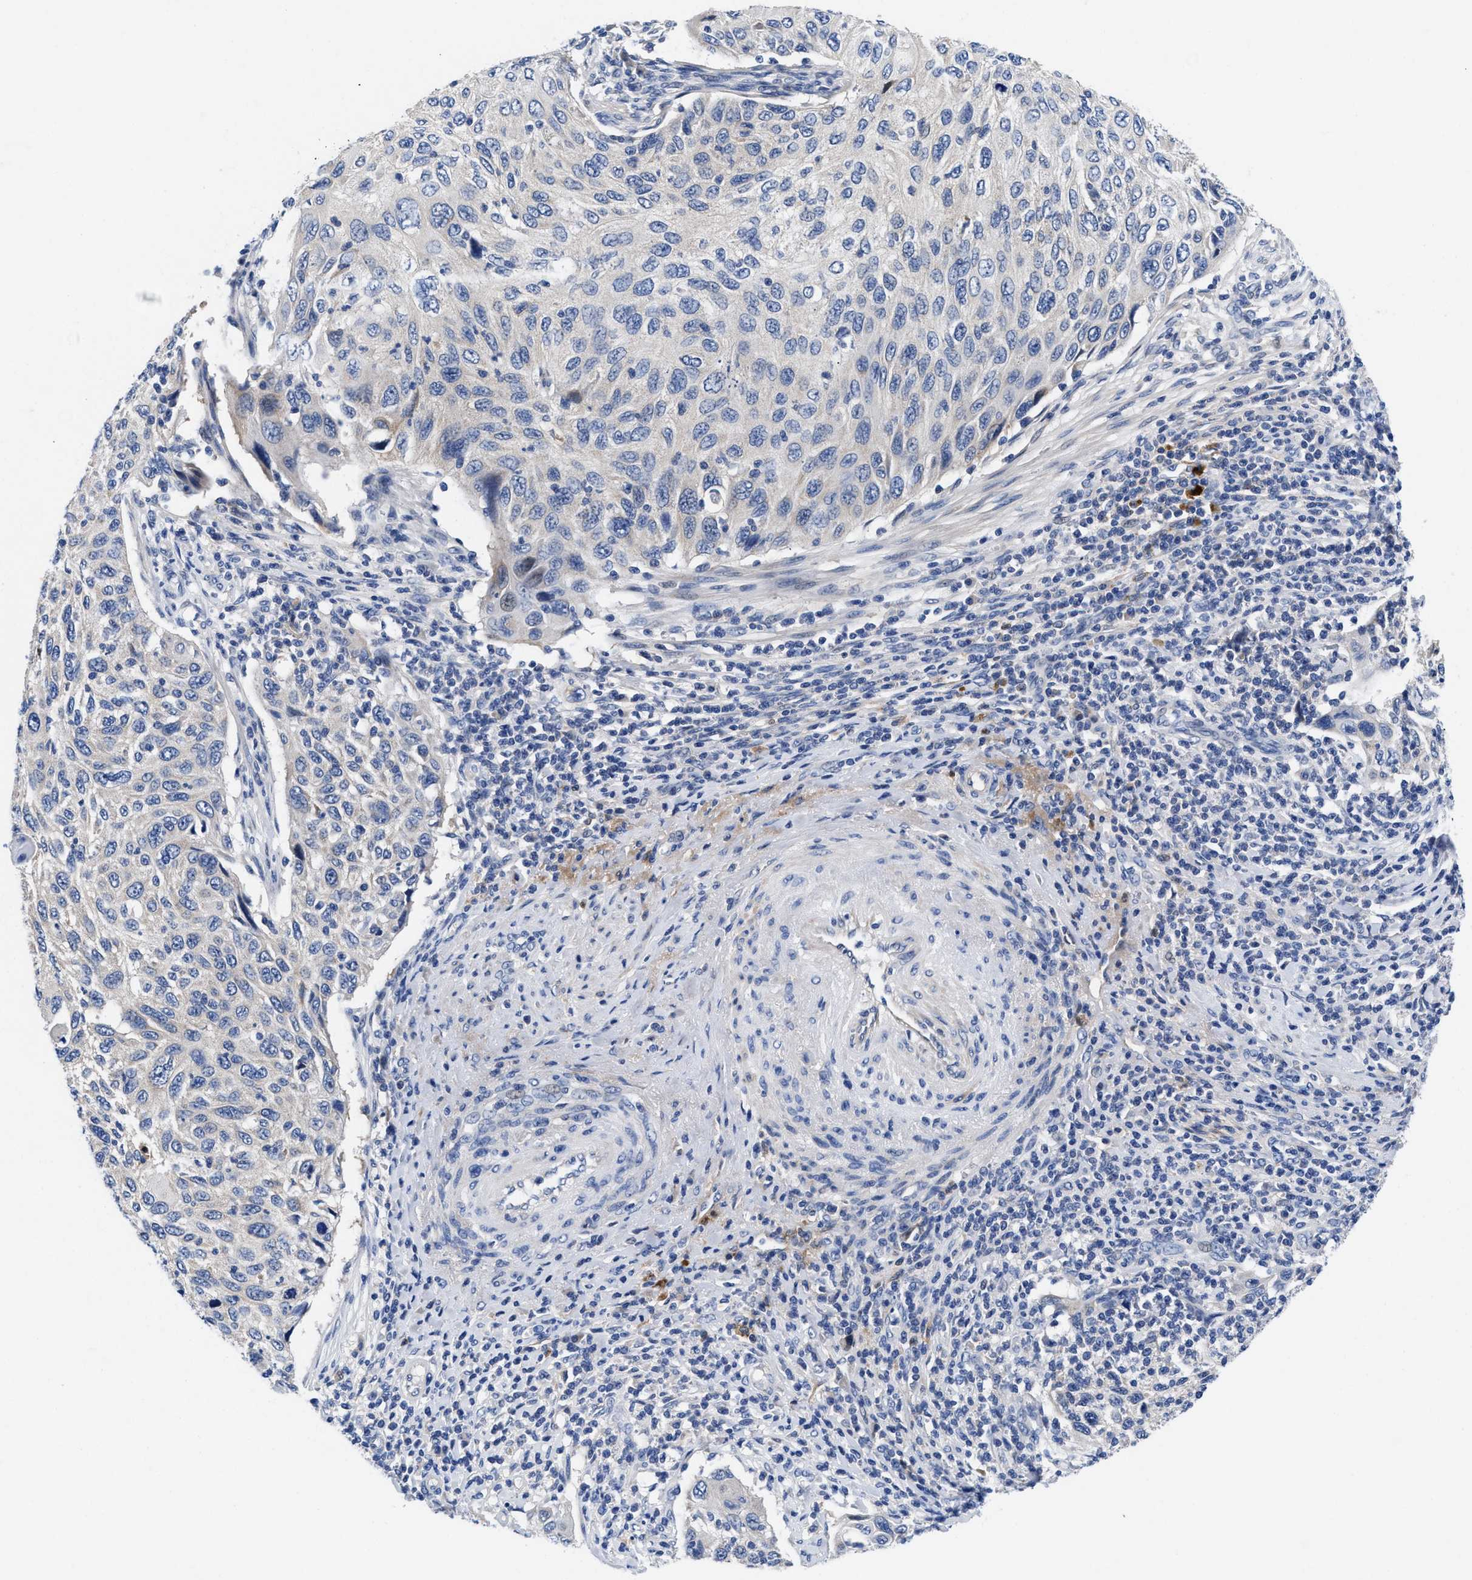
{"staining": {"intensity": "negative", "quantity": "none", "location": "none"}, "tissue": "cervical cancer", "cell_type": "Tumor cells", "image_type": "cancer", "snomed": [{"axis": "morphology", "description": "Squamous cell carcinoma, NOS"}, {"axis": "topography", "description": "Cervix"}], "caption": "A micrograph of human squamous cell carcinoma (cervical) is negative for staining in tumor cells.", "gene": "DHRS13", "patient": {"sex": "female", "age": 70}}